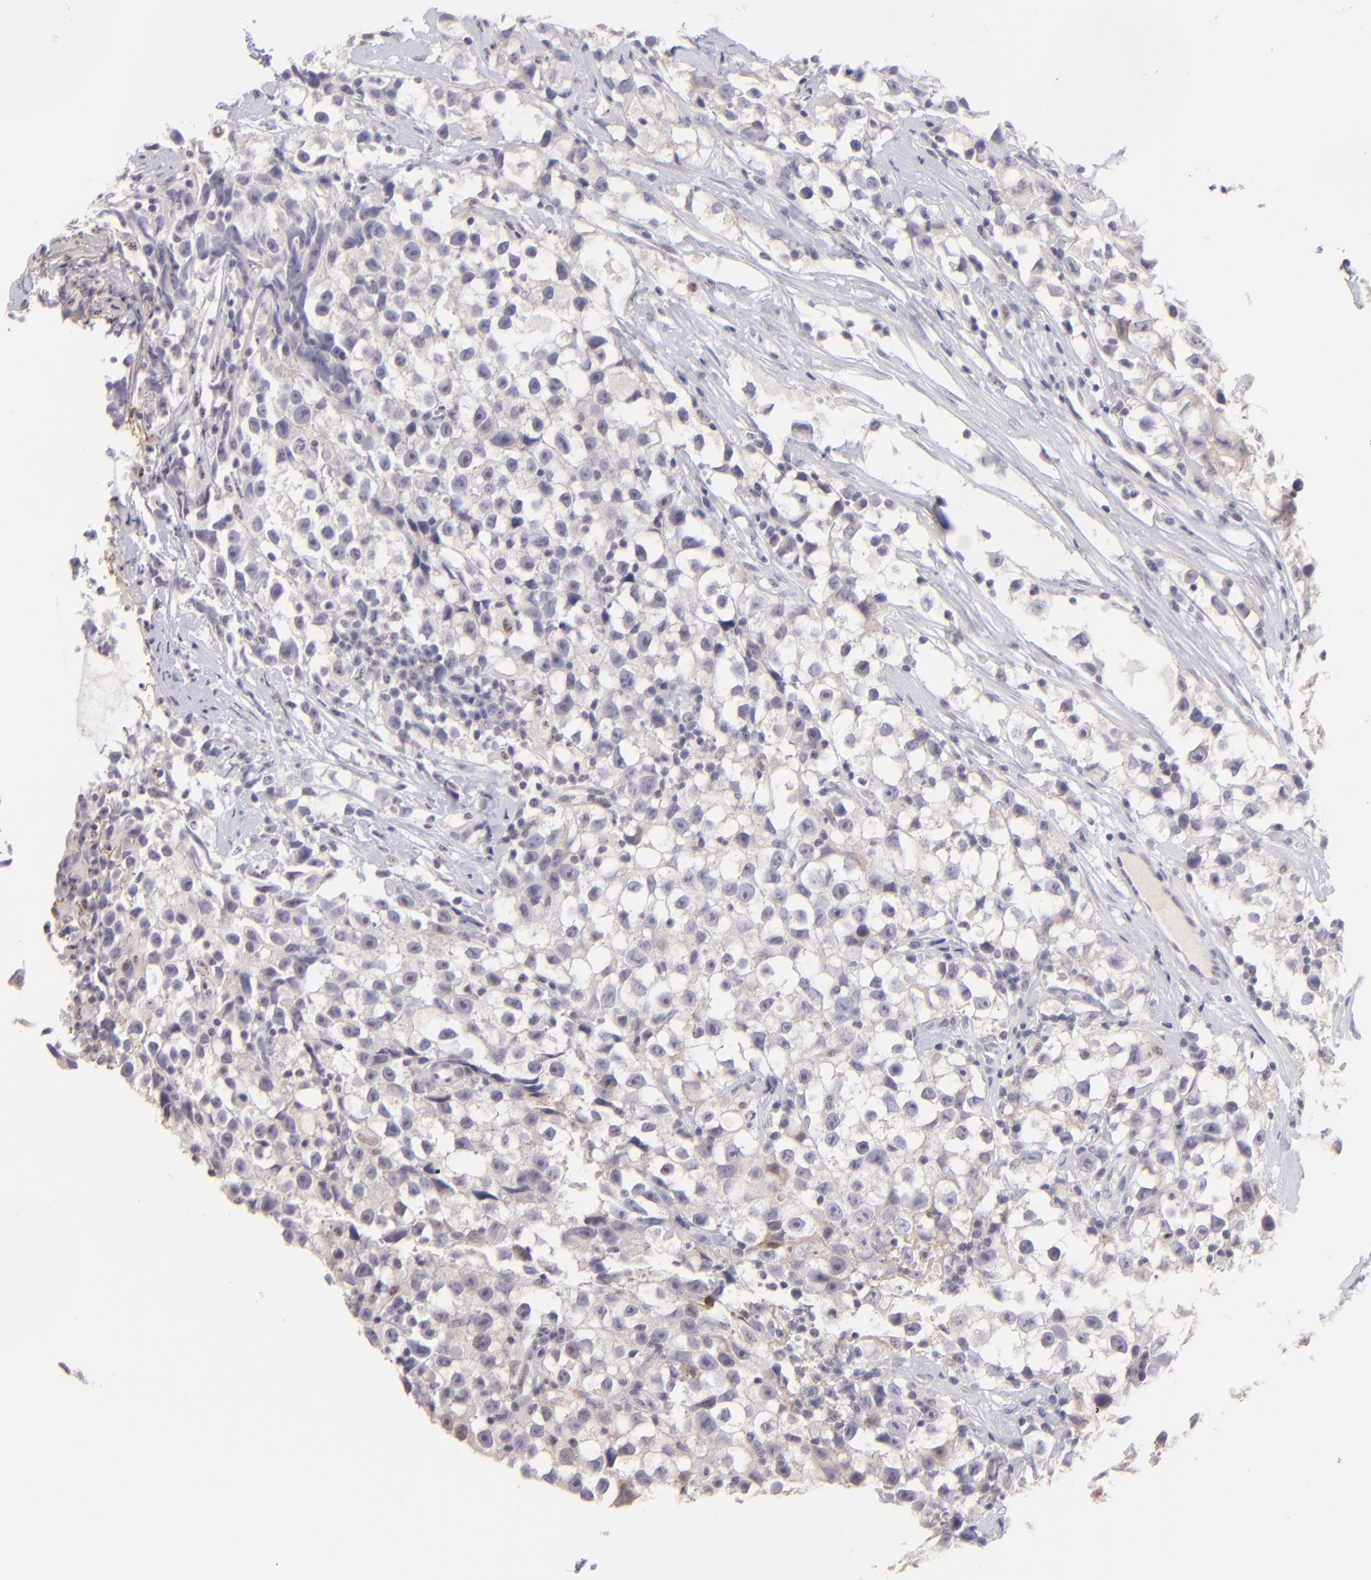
{"staining": {"intensity": "negative", "quantity": "none", "location": "none"}, "tissue": "testis cancer", "cell_type": "Tumor cells", "image_type": "cancer", "snomed": [{"axis": "morphology", "description": "Seminoma, NOS"}, {"axis": "topography", "description": "Testis"}], "caption": "This is an IHC micrograph of seminoma (testis). There is no staining in tumor cells.", "gene": "MAGEA1", "patient": {"sex": "male", "age": 35}}